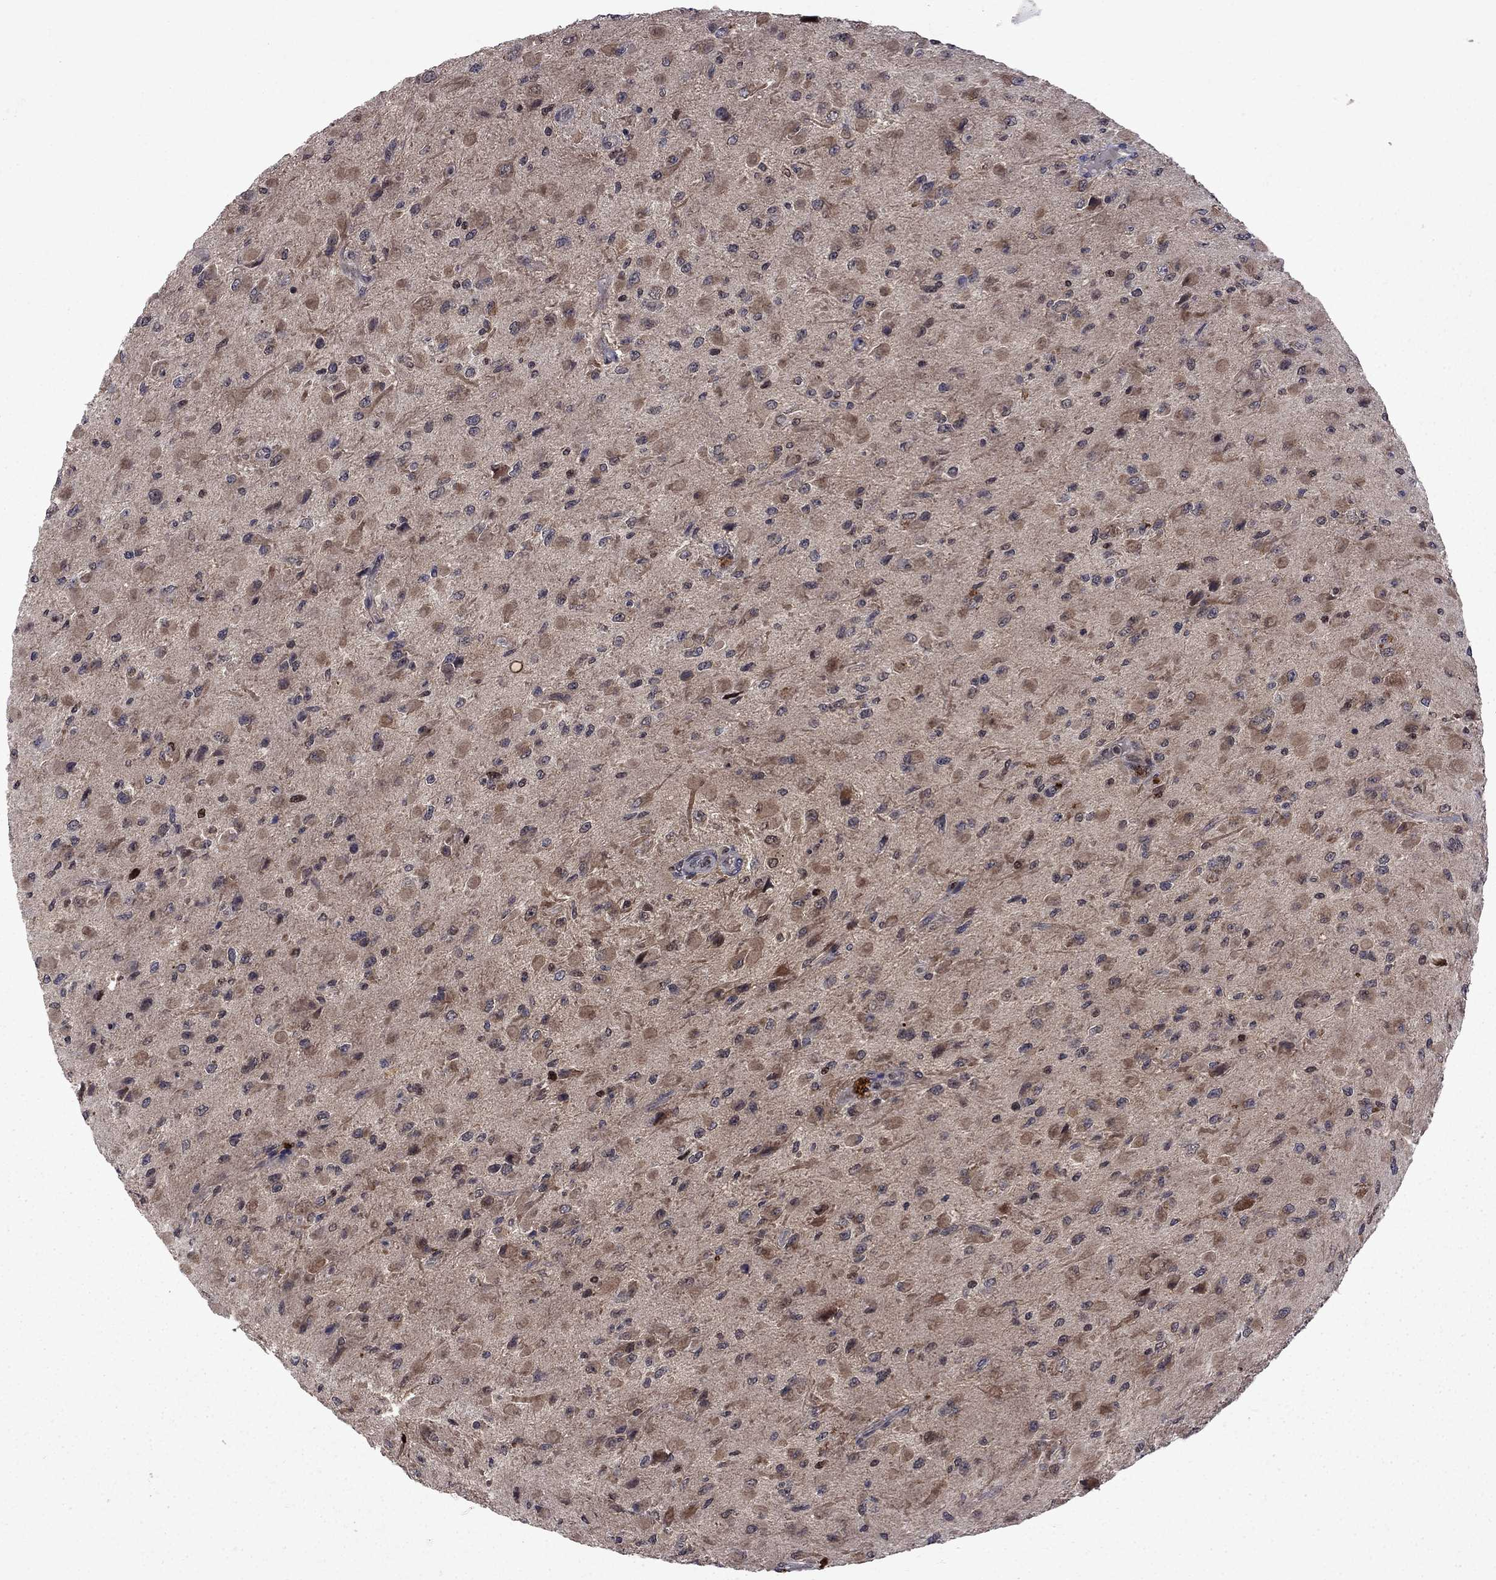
{"staining": {"intensity": "moderate", "quantity": "25%-75%", "location": "cytoplasmic/membranous"}, "tissue": "glioma", "cell_type": "Tumor cells", "image_type": "cancer", "snomed": [{"axis": "morphology", "description": "Glioma, malignant, High grade"}, {"axis": "topography", "description": "Cerebral cortex"}], "caption": "Glioma stained with DAB IHC exhibits medium levels of moderate cytoplasmic/membranous staining in approximately 25%-75% of tumor cells. The staining was performed using DAB (3,3'-diaminobenzidine), with brown indicating positive protein expression. Nuclei are stained blue with hematoxylin.", "gene": "IPP", "patient": {"sex": "male", "age": 35}}